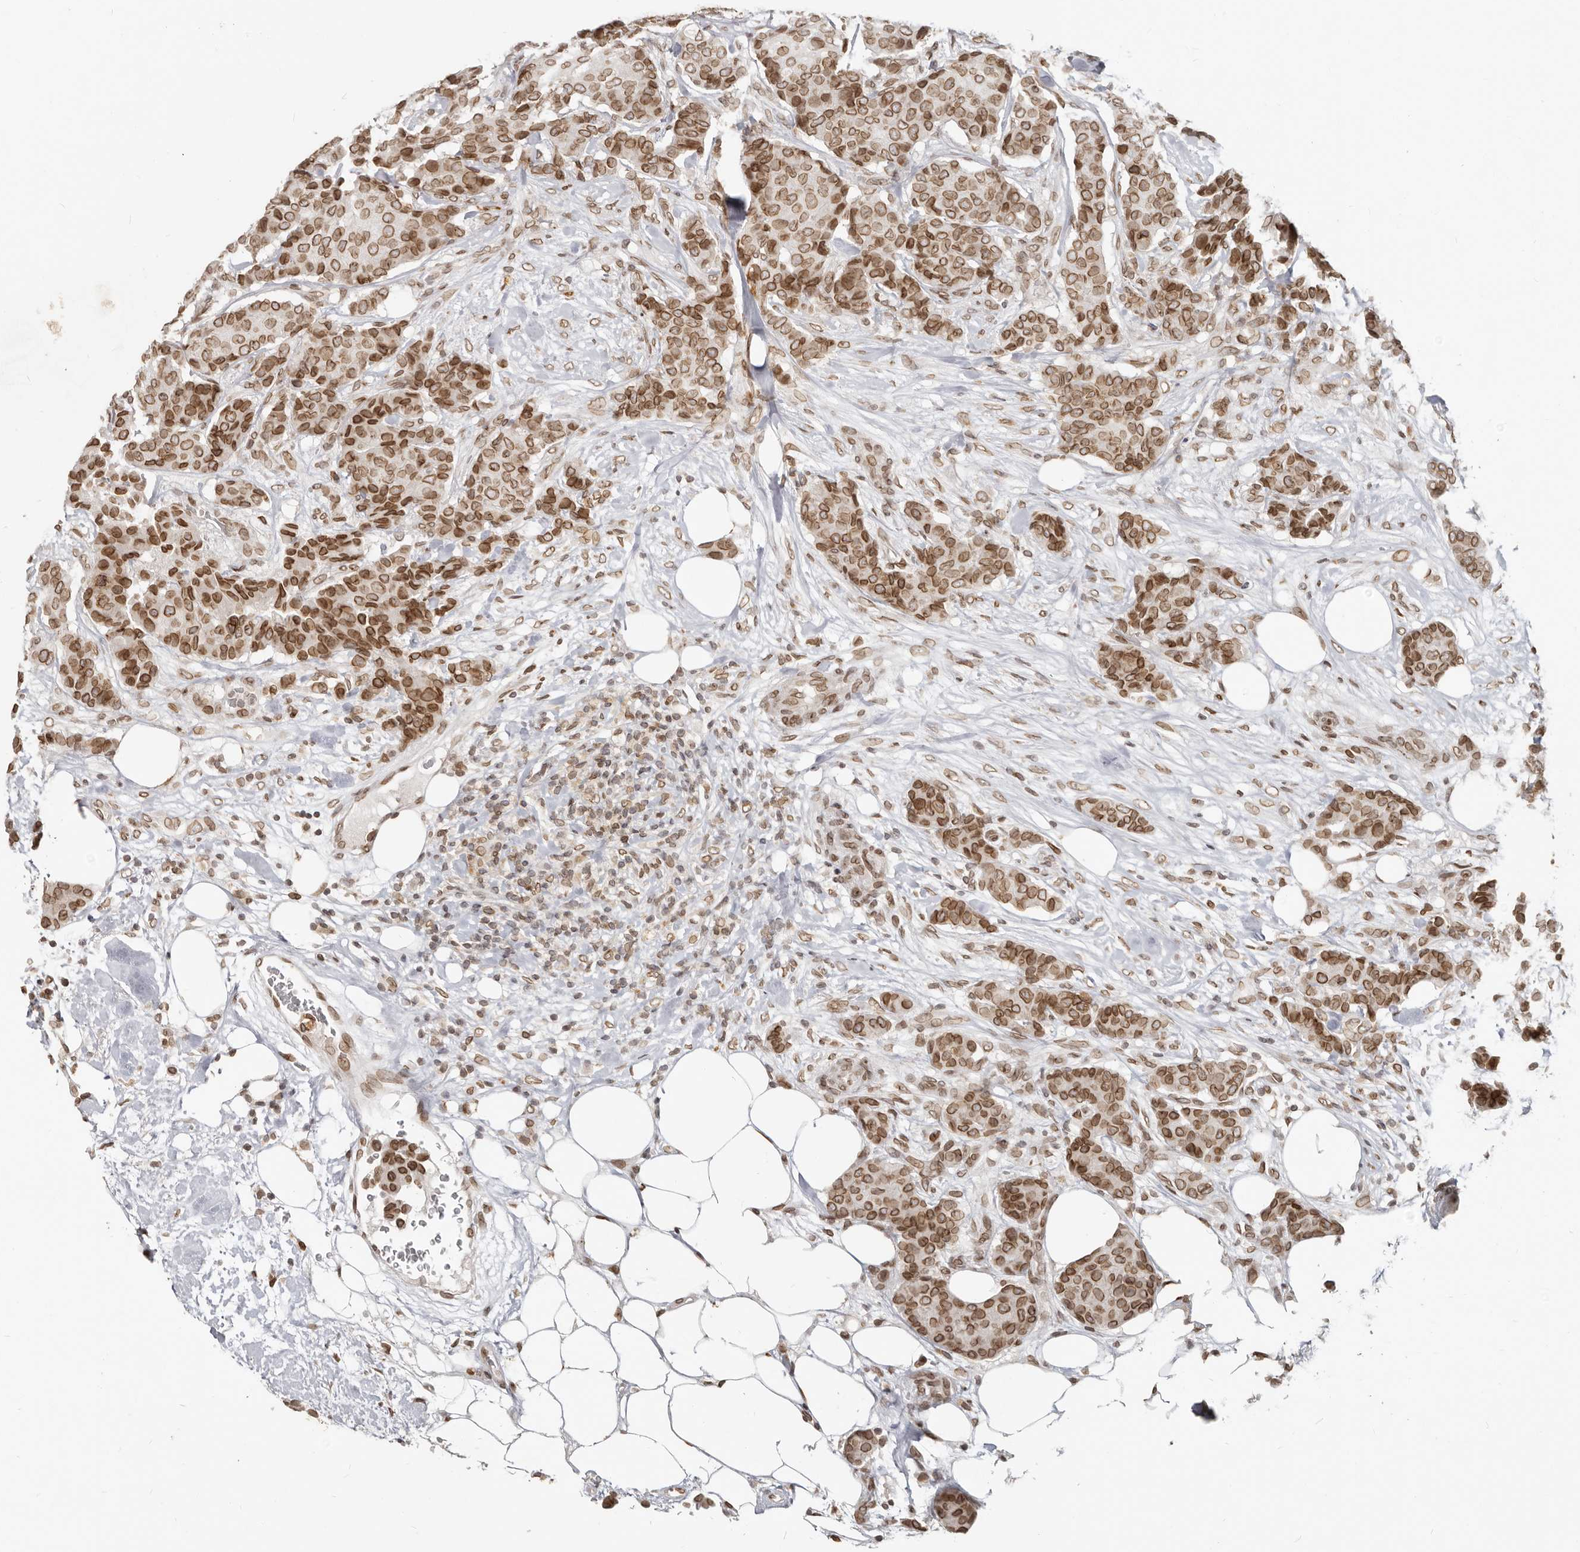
{"staining": {"intensity": "moderate", "quantity": ">75%", "location": "cytoplasmic/membranous,nuclear"}, "tissue": "breast cancer", "cell_type": "Tumor cells", "image_type": "cancer", "snomed": [{"axis": "morphology", "description": "Duct carcinoma"}, {"axis": "topography", "description": "Breast"}], "caption": "Brown immunohistochemical staining in breast cancer shows moderate cytoplasmic/membranous and nuclear positivity in about >75% of tumor cells.", "gene": "NUP153", "patient": {"sex": "female", "age": 75}}